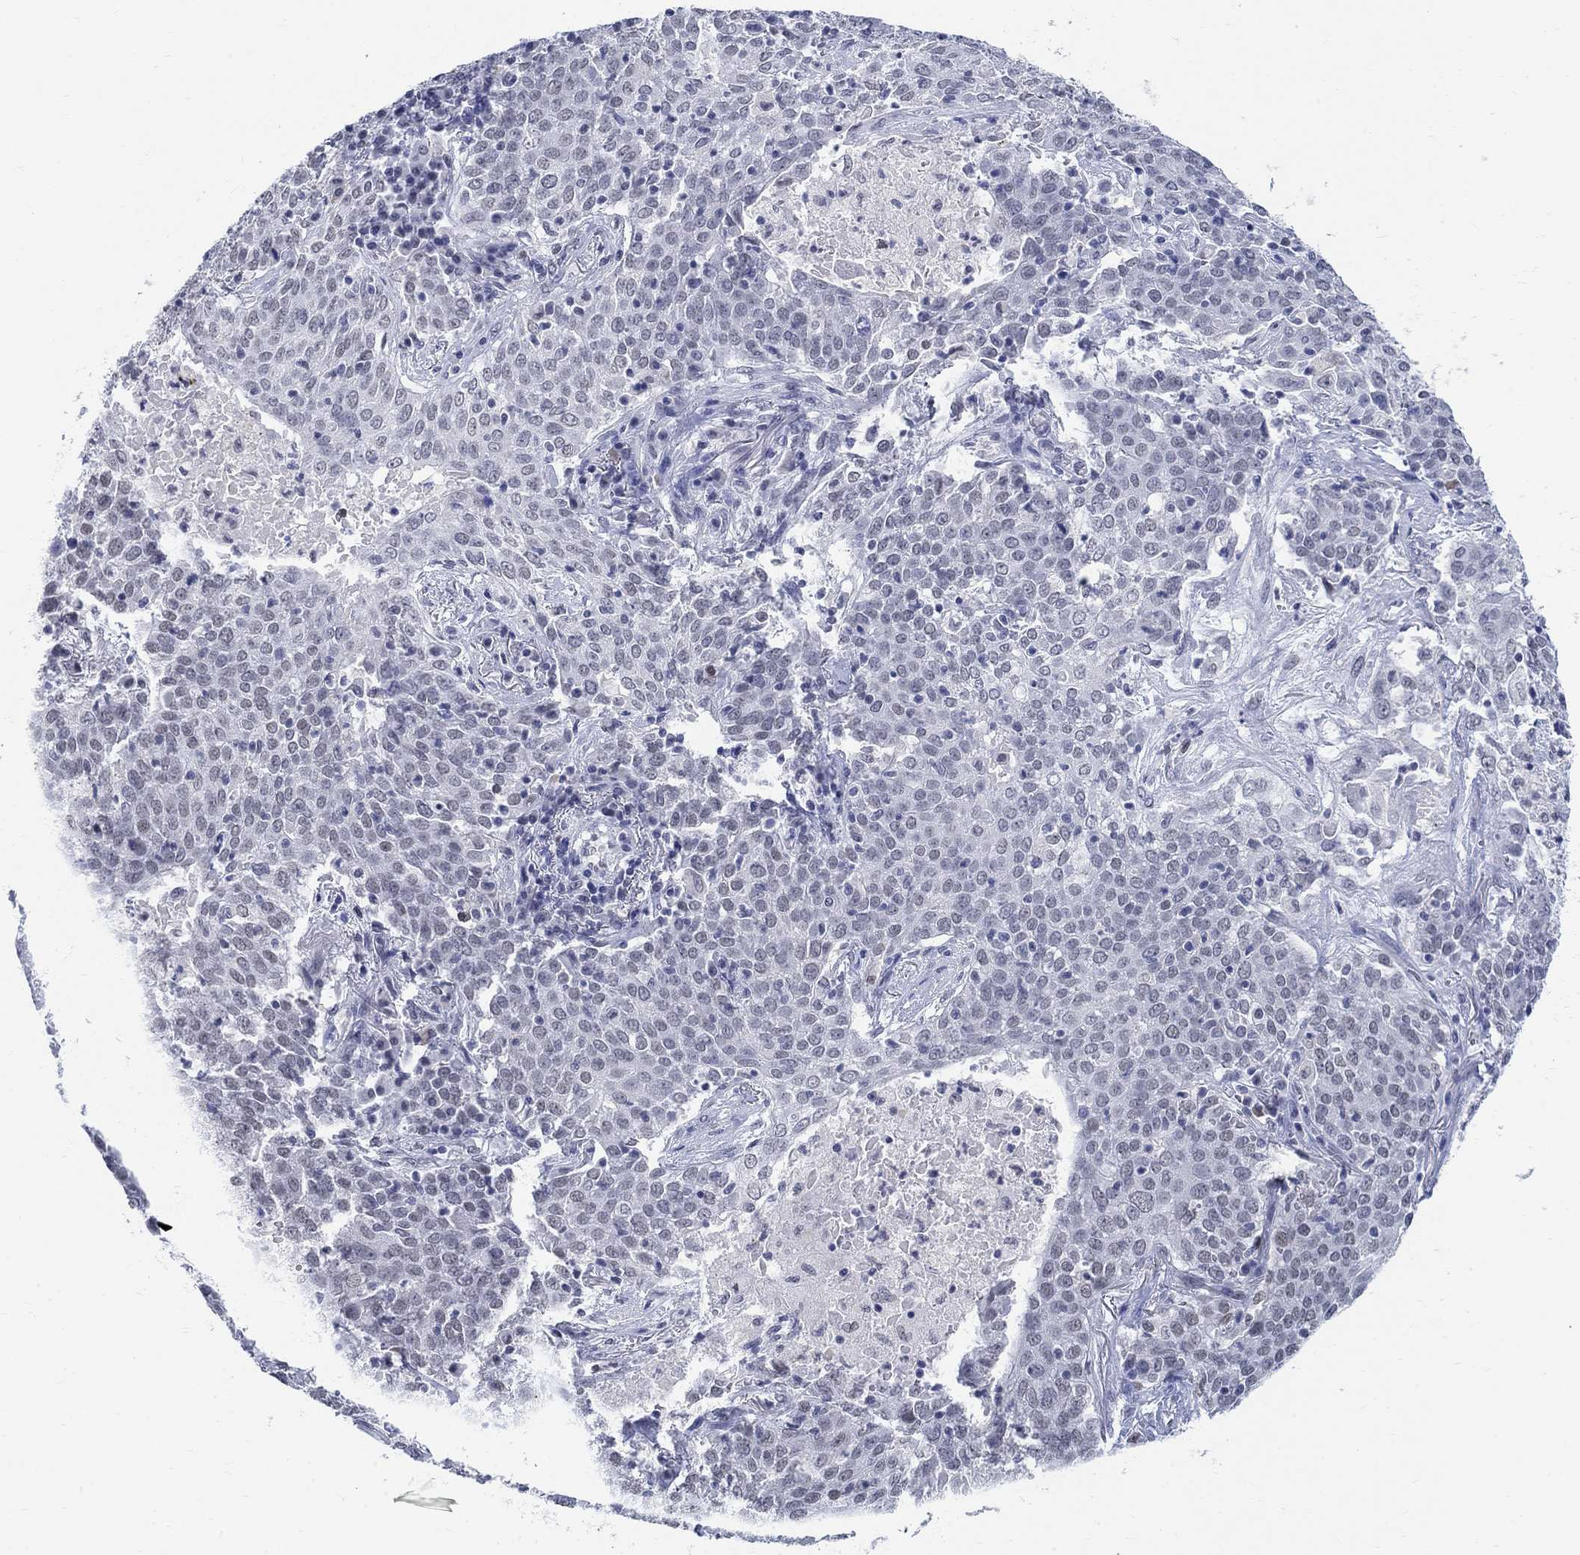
{"staining": {"intensity": "negative", "quantity": "none", "location": "none"}, "tissue": "lung cancer", "cell_type": "Tumor cells", "image_type": "cancer", "snomed": [{"axis": "morphology", "description": "Squamous cell carcinoma, NOS"}, {"axis": "topography", "description": "Lung"}], "caption": "High magnification brightfield microscopy of squamous cell carcinoma (lung) stained with DAB (brown) and counterstained with hematoxylin (blue): tumor cells show no significant expression.", "gene": "ANKS1B", "patient": {"sex": "male", "age": 82}}